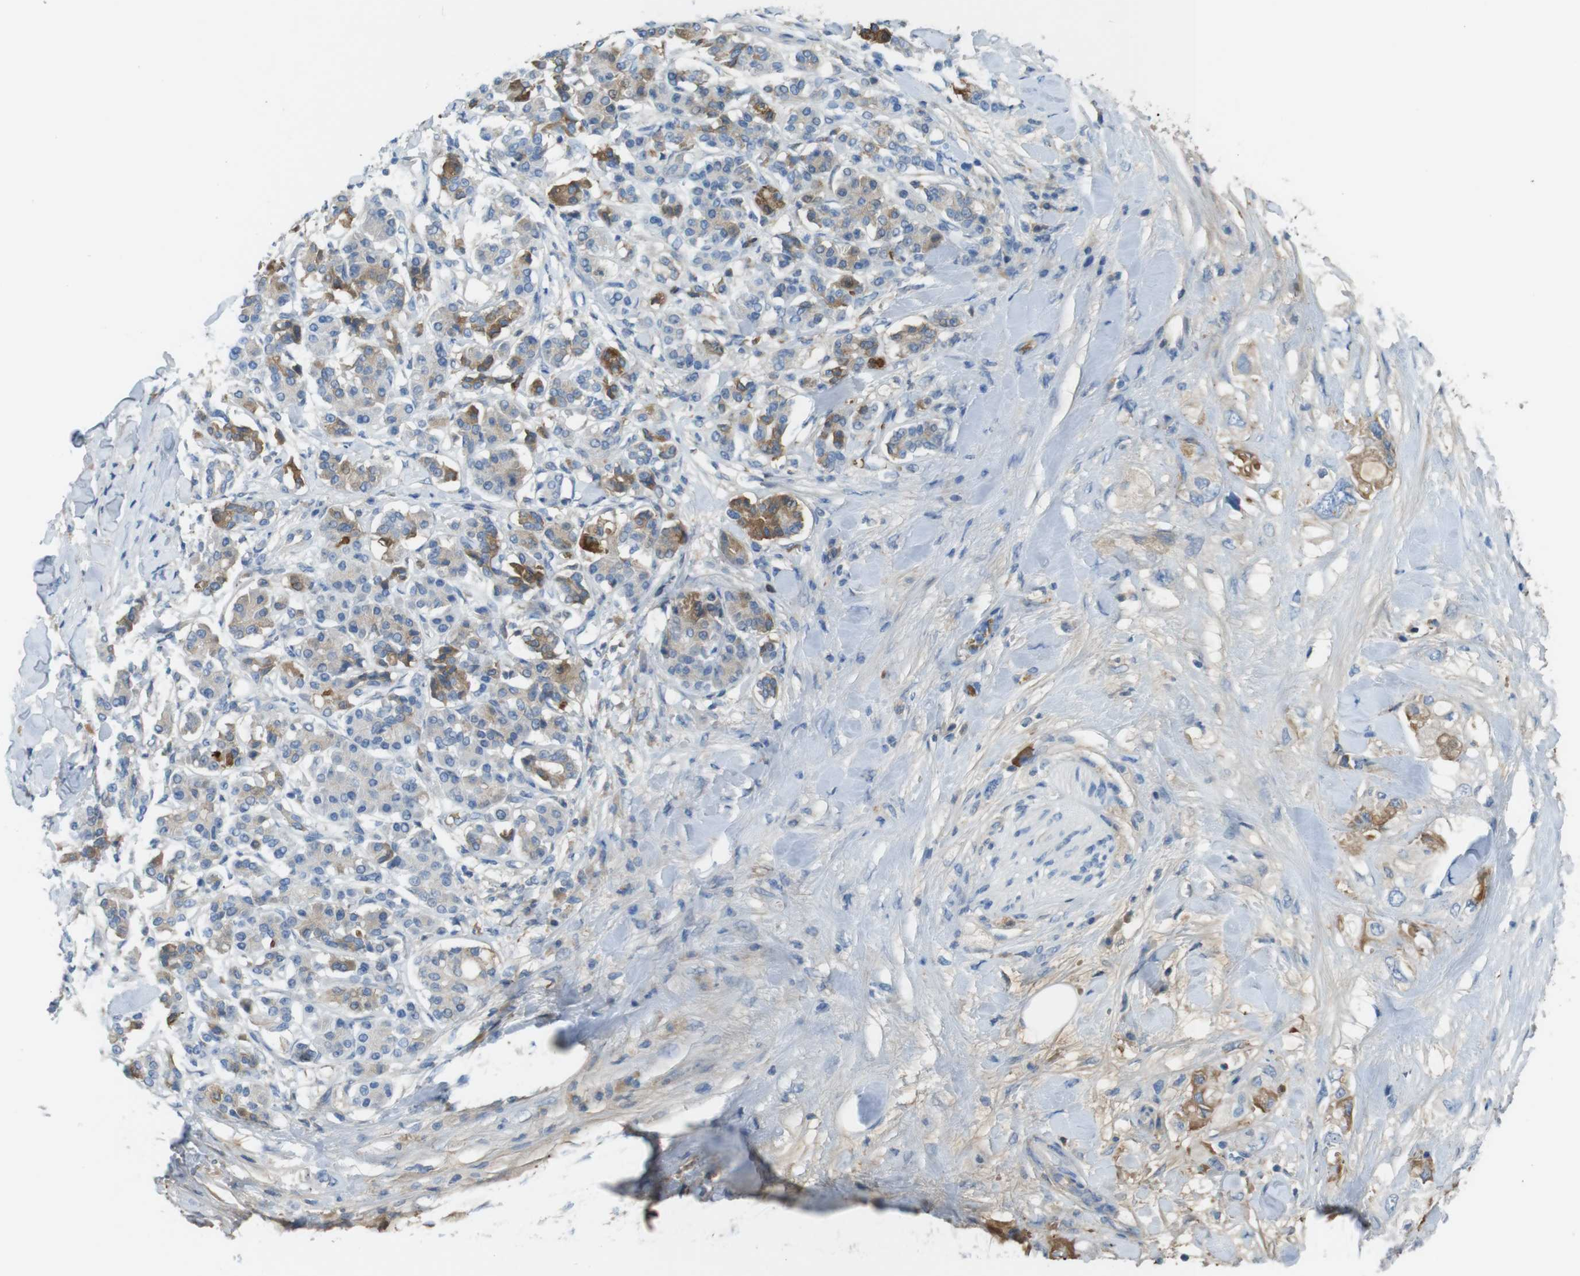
{"staining": {"intensity": "moderate", "quantity": "<25%", "location": "cytoplasmic/membranous"}, "tissue": "pancreatic cancer", "cell_type": "Tumor cells", "image_type": "cancer", "snomed": [{"axis": "morphology", "description": "Adenocarcinoma, NOS"}, {"axis": "topography", "description": "Pancreas"}], "caption": "Human pancreatic cancer (adenocarcinoma) stained for a protein (brown) displays moderate cytoplasmic/membranous positive staining in approximately <25% of tumor cells.", "gene": "LTBP4", "patient": {"sex": "female", "age": 56}}